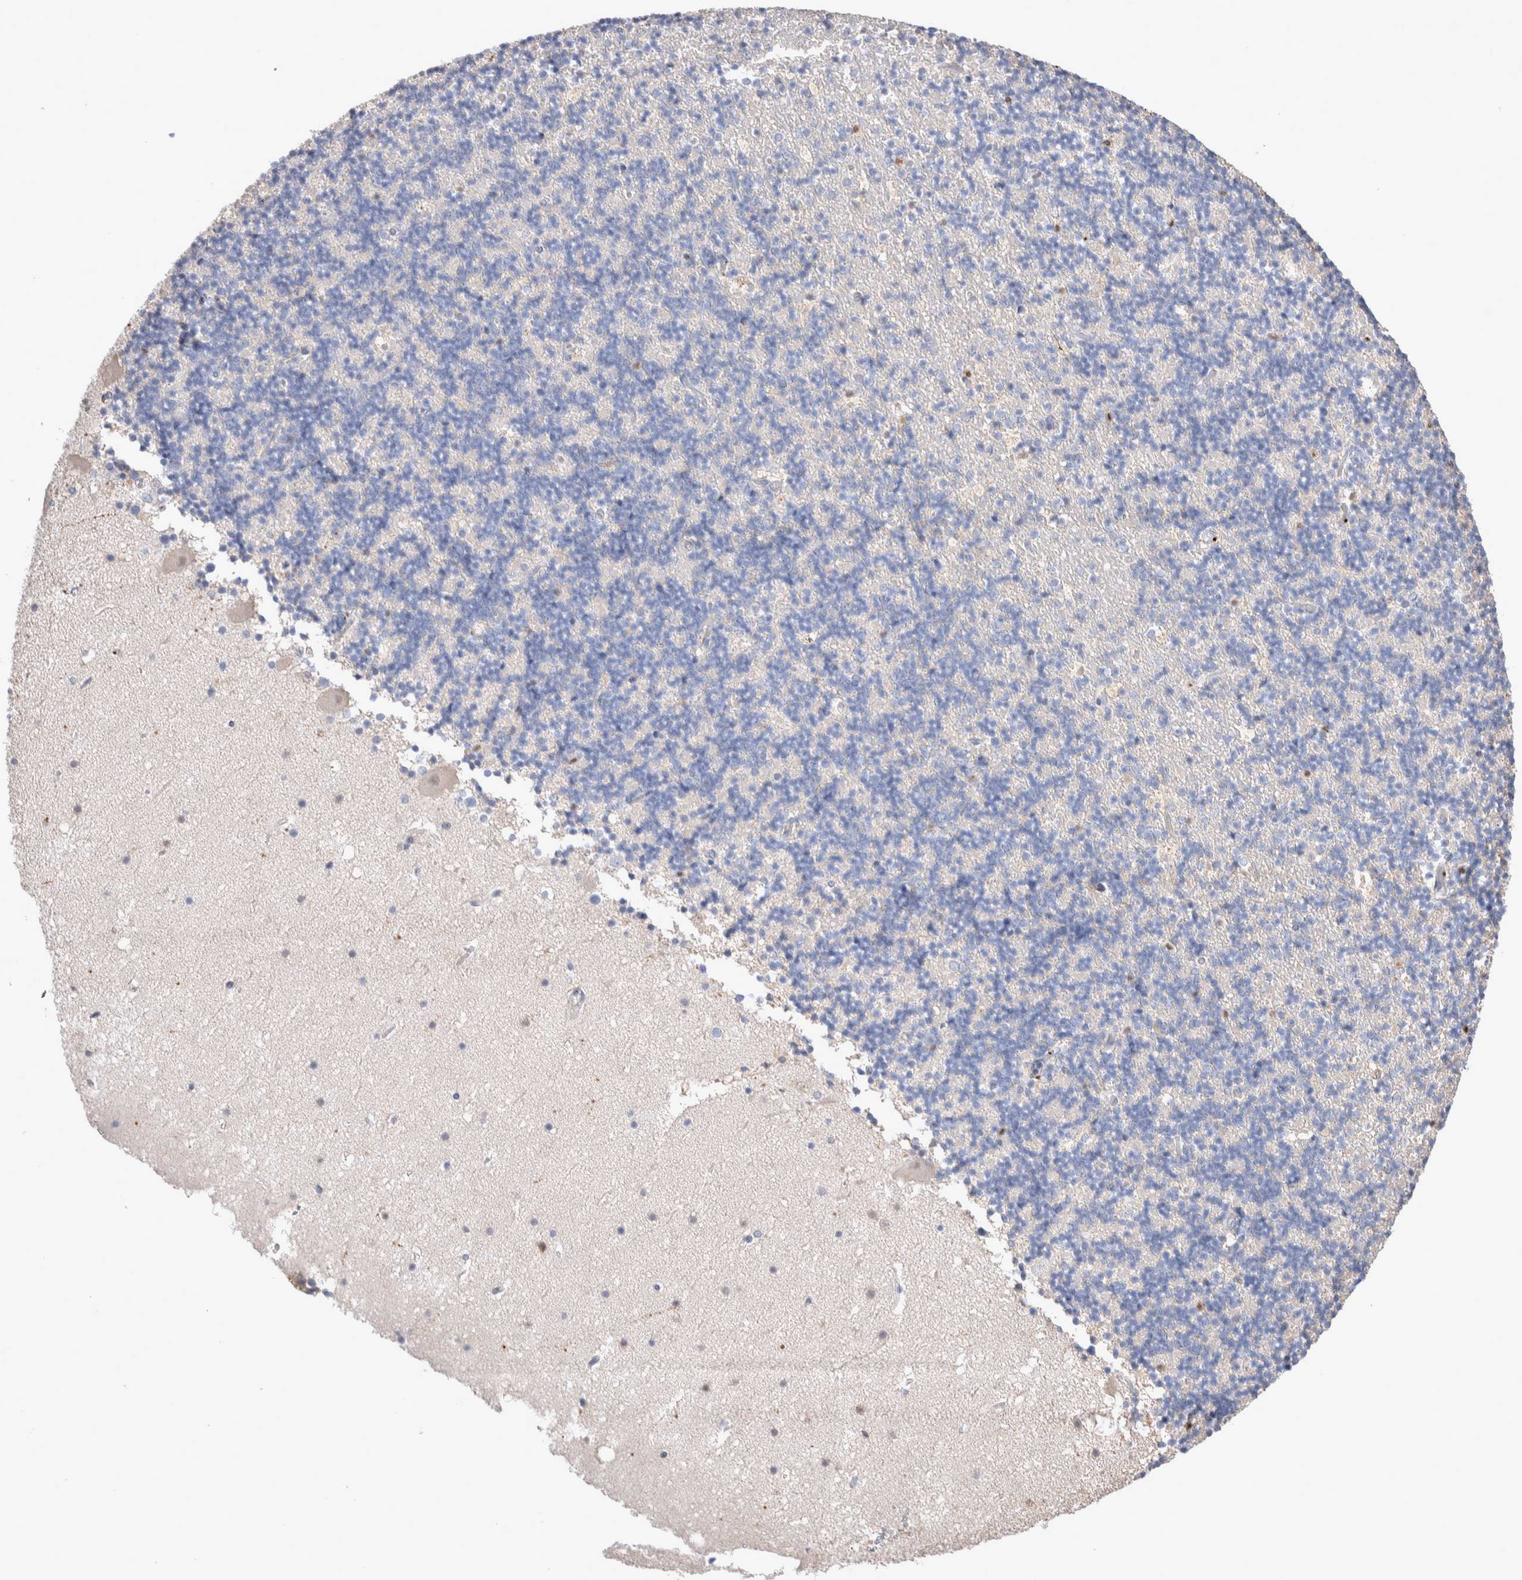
{"staining": {"intensity": "negative", "quantity": "none", "location": "none"}, "tissue": "cerebellum", "cell_type": "Cells in granular layer", "image_type": "normal", "snomed": [{"axis": "morphology", "description": "Normal tissue, NOS"}, {"axis": "topography", "description": "Cerebellum"}], "caption": "Cells in granular layer are negative for brown protein staining in normal cerebellum. (DAB (3,3'-diaminobenzidine) IHC visualized using brightfield microscopy, high magnification).", "gene": "FFAR2", "patient": {"sex": "male", "age": 57}}